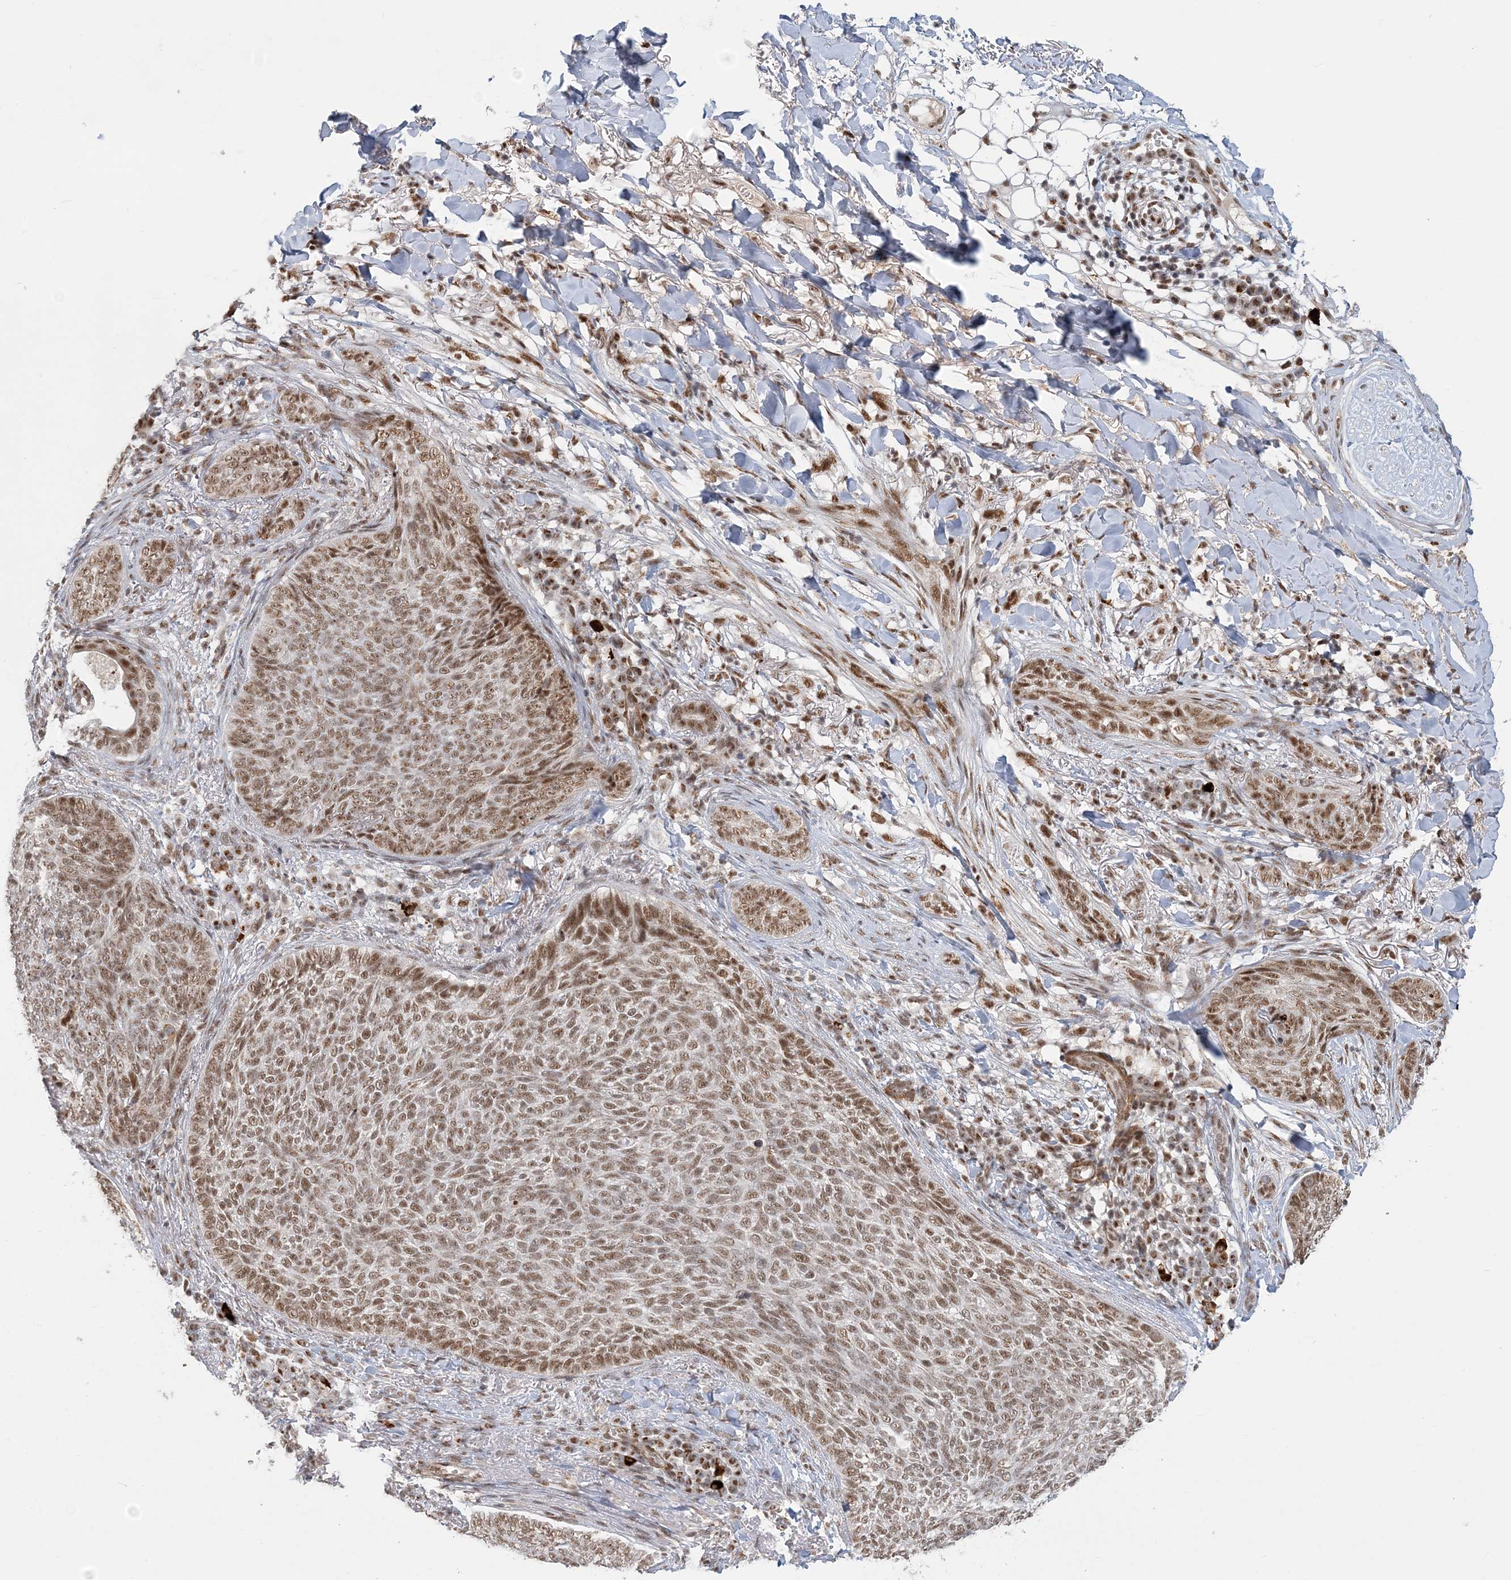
{"staining": {"intensity": "moderate", "quantity": ">75%", "location": "nuclear"}, "tissue": "skin cancer", "cell_type": "Tumor cells", "image_type": "cancer", "snomed": [{"axis": "morphology", "description": "Basal cell carcinoma"}, {"axis": "topography", "description": "Skin"}], "caption": "Skin basal cell carcinoma was stained to show a protein in brown. There is medium levels of moderate nuclear positivity in approximately >75% of tumor cells. (DAB (3,3'-diaminobenzidine) IHC, brown staining for protein, blue staining for nuclei).", "gene": "PLRG1", "patient": {"sex": "male", "age": 85}}